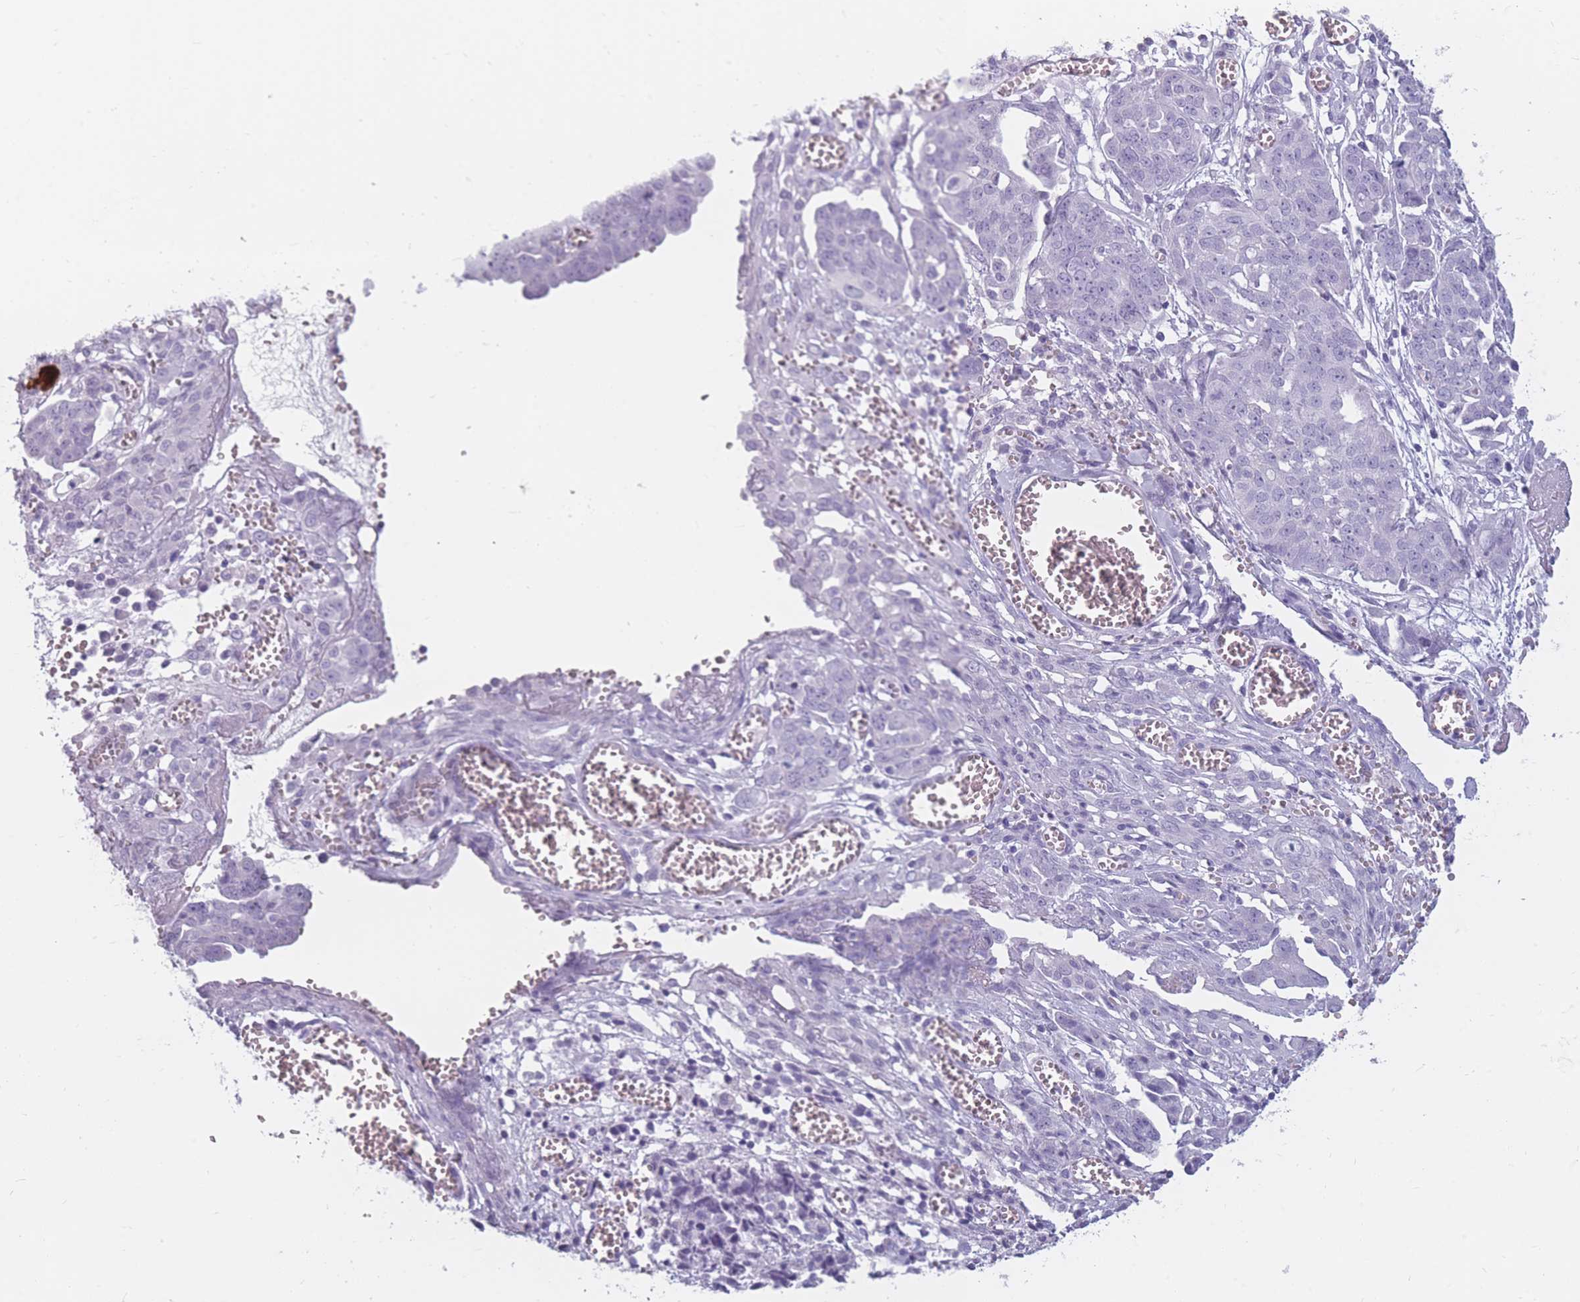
{"staining": {"intensity": "negative", "quantity": "none", "location": "none"}, "tissue": "ovarian cancer", "cell_type": "Tumor cells", "image_type": "cancer", "snomed": [{"axis": "morphology", "description": "Cystadenocarcinoma, serous, NOS"}, {"axis": "topography", "description": "Soft tissue"}, {"axis": "topography", "description": "Ovary"}], "caption": "Human ovarian cancer stained for a protein using immunohistochemistry (IHC) displays no expression in tumor cells.", "gene": "CCNO", "patient": {"sex": "female", "age": 57}}